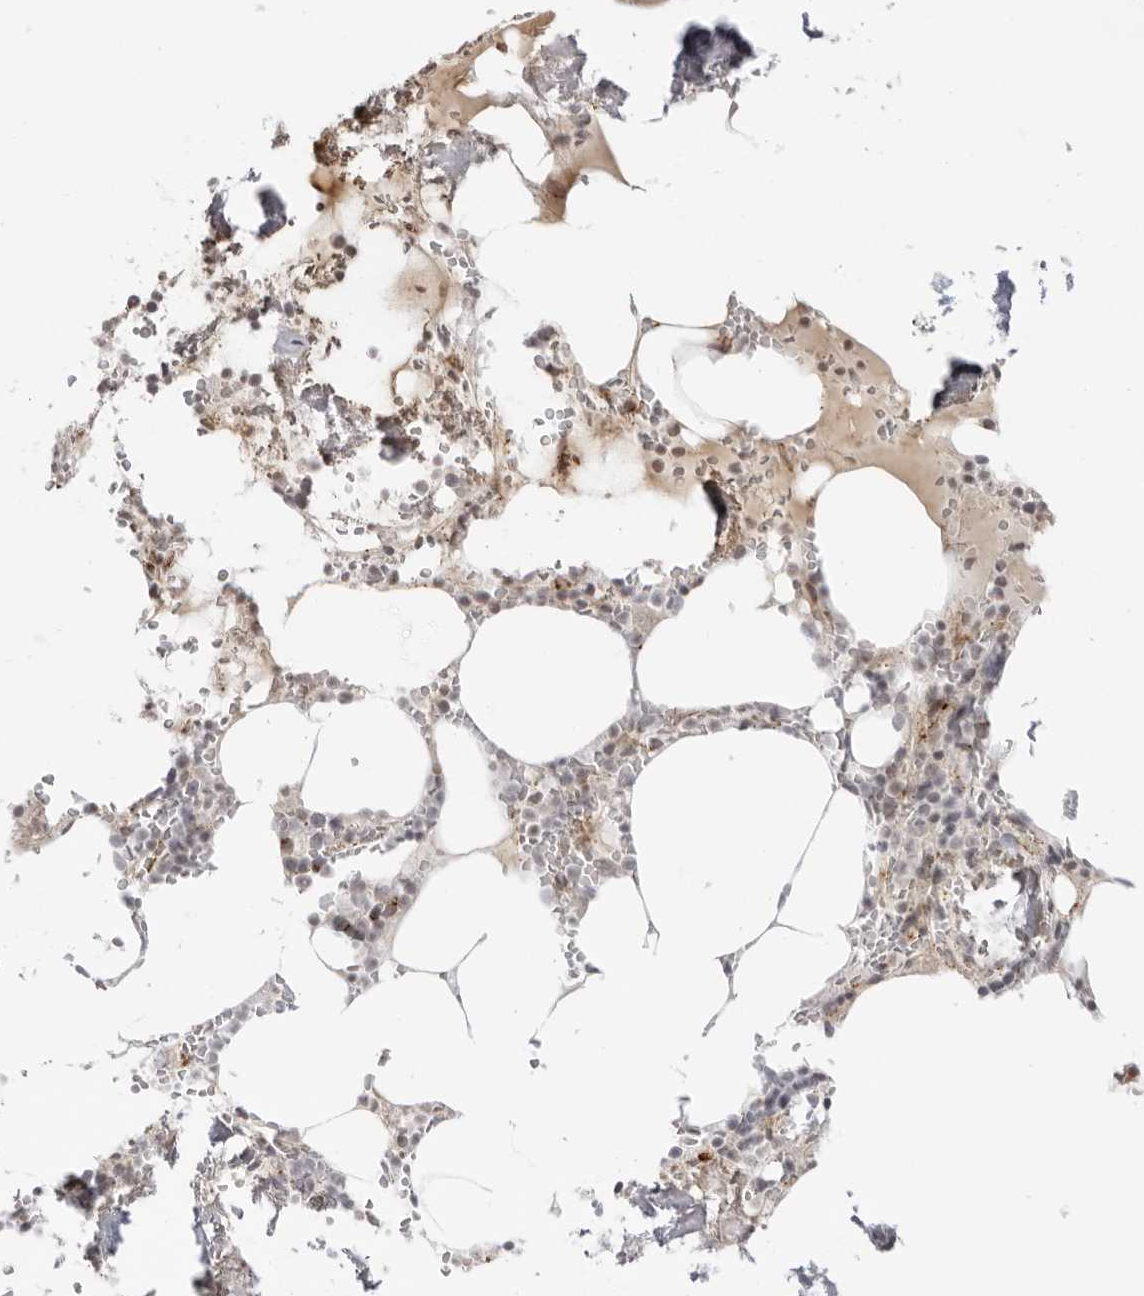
{"staining": {"intensity": "weak", "quantity": "<25%", "location": "cytoplasmic/membranous,nuclear"}, "tissue": "bone marrow", "cell_type": "Hematopoietic cells", "image_type": "normal", "snomed": [{"axis": "morphology", "description": "Normal tissue, NOS"}, {"axis": "topography", "description": "Bone marrow"}], "caption": "A high-resolution photomicrograph shows immunohistochemistry staining of normal bone marrow, which demonstrates no significant positivity in hematopoietic cells. (DAB immunohistochemistry (IHC) visualized using brightfield microscopy, high magnification).", "gene": "TRAPPC3", "patient": {"sex": "male", "age": 70}}